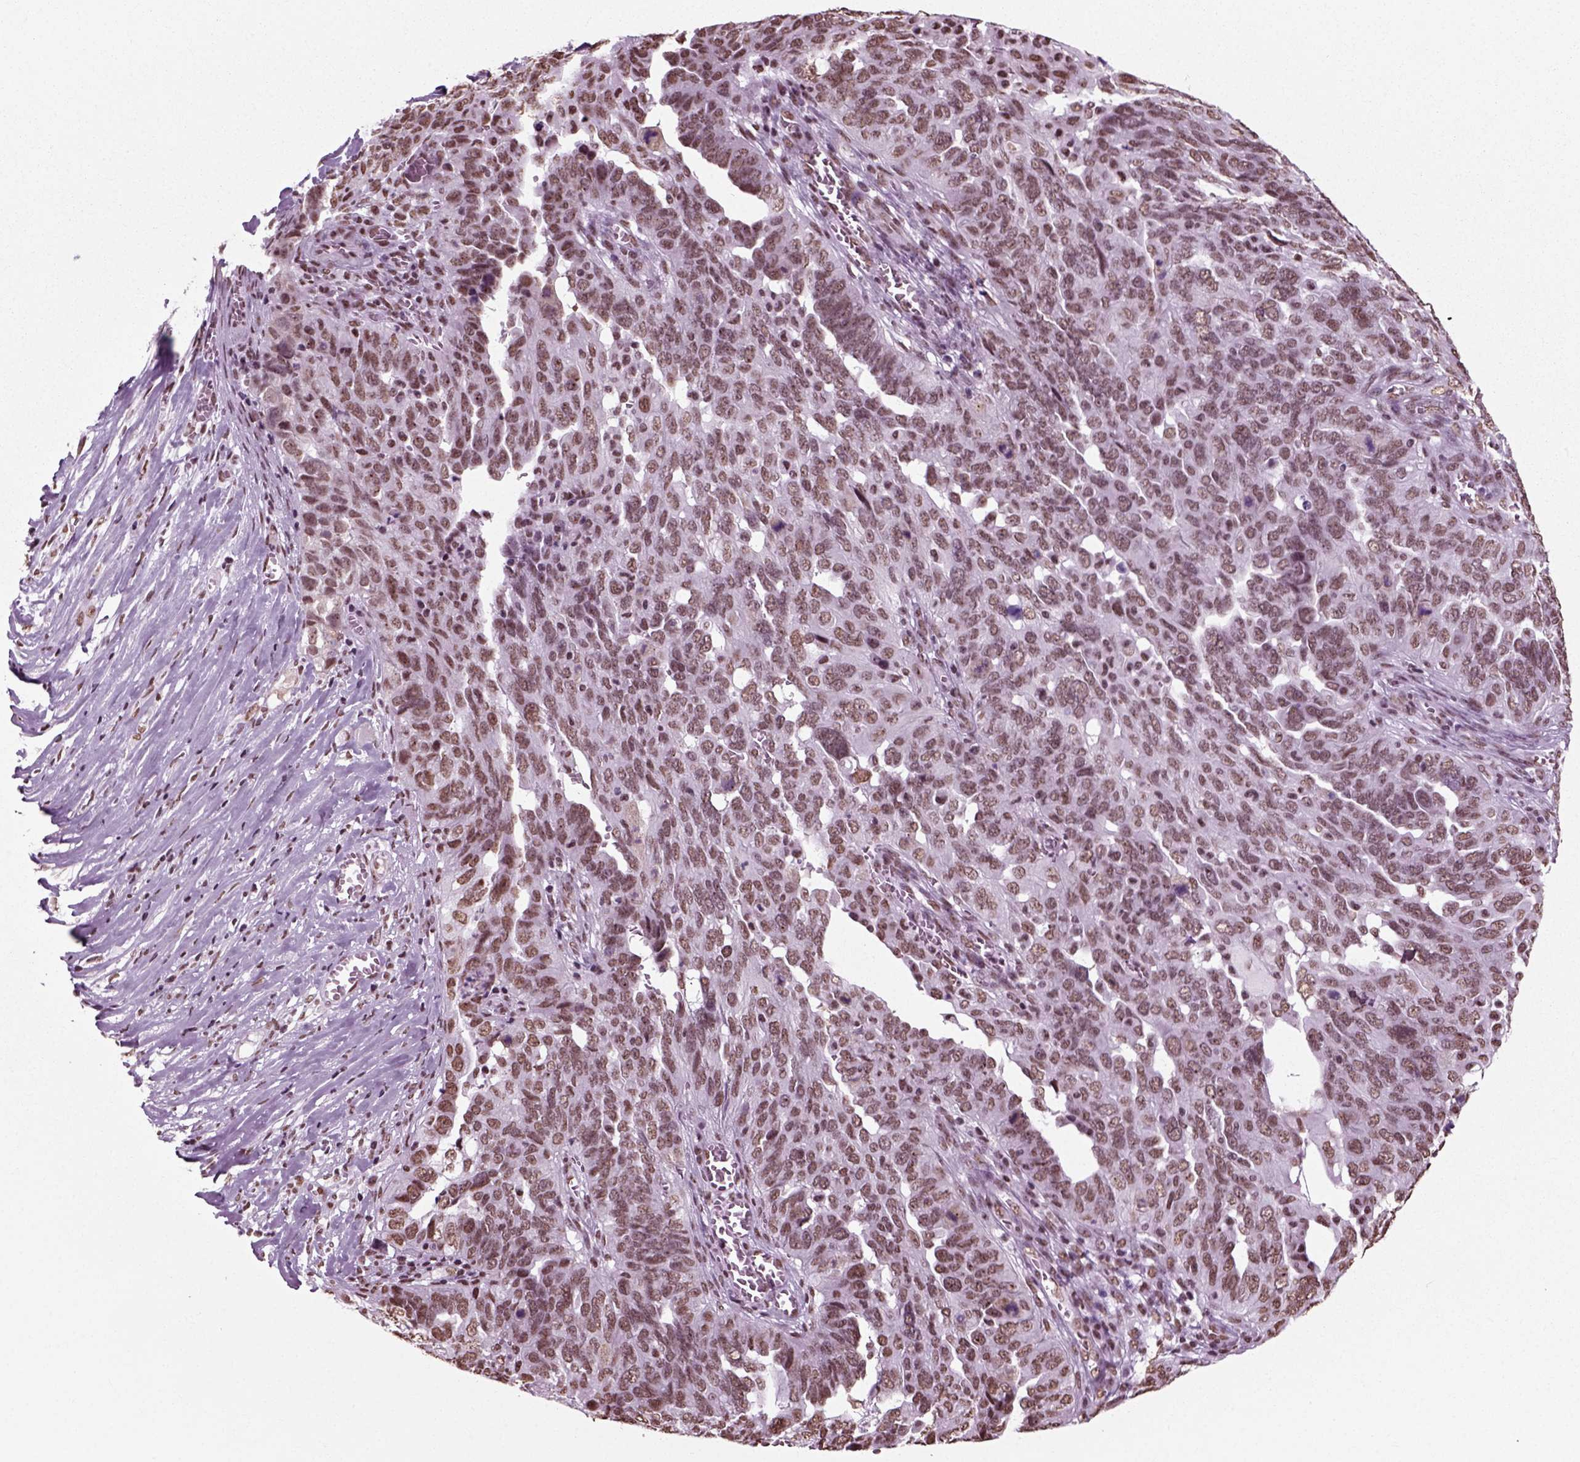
{"staining": {"intensity": "weak", "quantity": ">75%", "location": "nuclear"}, "tissue": "ovarian cancer", "cell_type": "Tumor cells", "image_type": "cancer", "snomed": [{"axis": "morphology", "description": "Carcinoma, endometroid"}, {"axis": "topography", "description": "Soft tissue"}, {"axis": "topography", "description": "Ovary"}], "caption": "A high-resolution image shows IHC staining of endometroid carcinoma (ovarian), which reveals weak nuclear positivity in approximately >75% of tumor cells.", "gene": "POLR1H", "patient": {"sex": "female", "age": 52}}